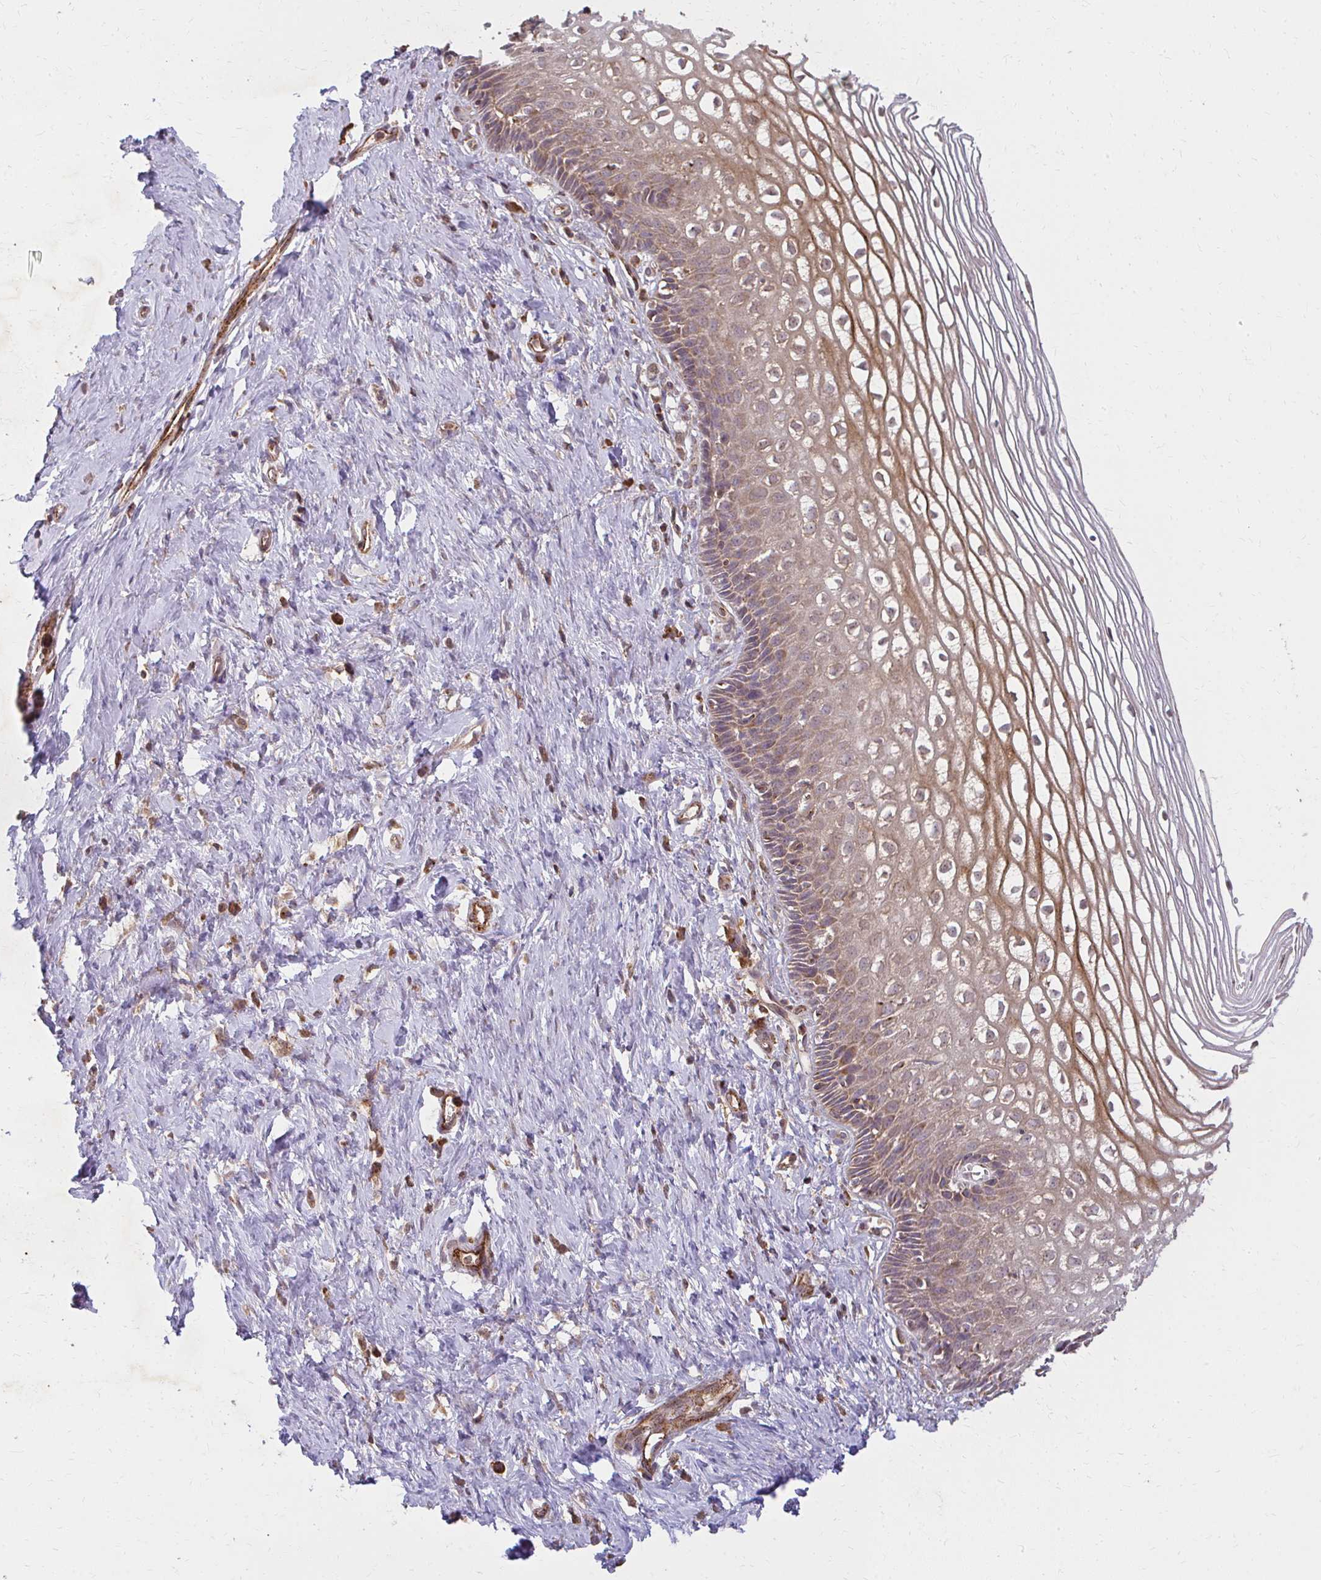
{"staining": {"intensity": "moderate", "quantity": ">75%", "location": "cytoplasmic/membranous"}, "tissue": "cervix", "cell_type": "Glandular cells", "image_type": "normal", "snomed": [{"axis": "morphology", "description": "Normal tissue, NOS"}, {"axis": "topography", "description": "Cervix"}], "caption": "Normal cervix was stained to show a protein in brown. There is medium levels of moderate cytoplasmic/membranous staining in about >75% of glandular cells. (Stains: DAB in brown, nuclei in blue, Microscopy: brightfield microscopy at high magnification).", "gene": "GNS", "patient": {"sex": "female", "age": 36}}